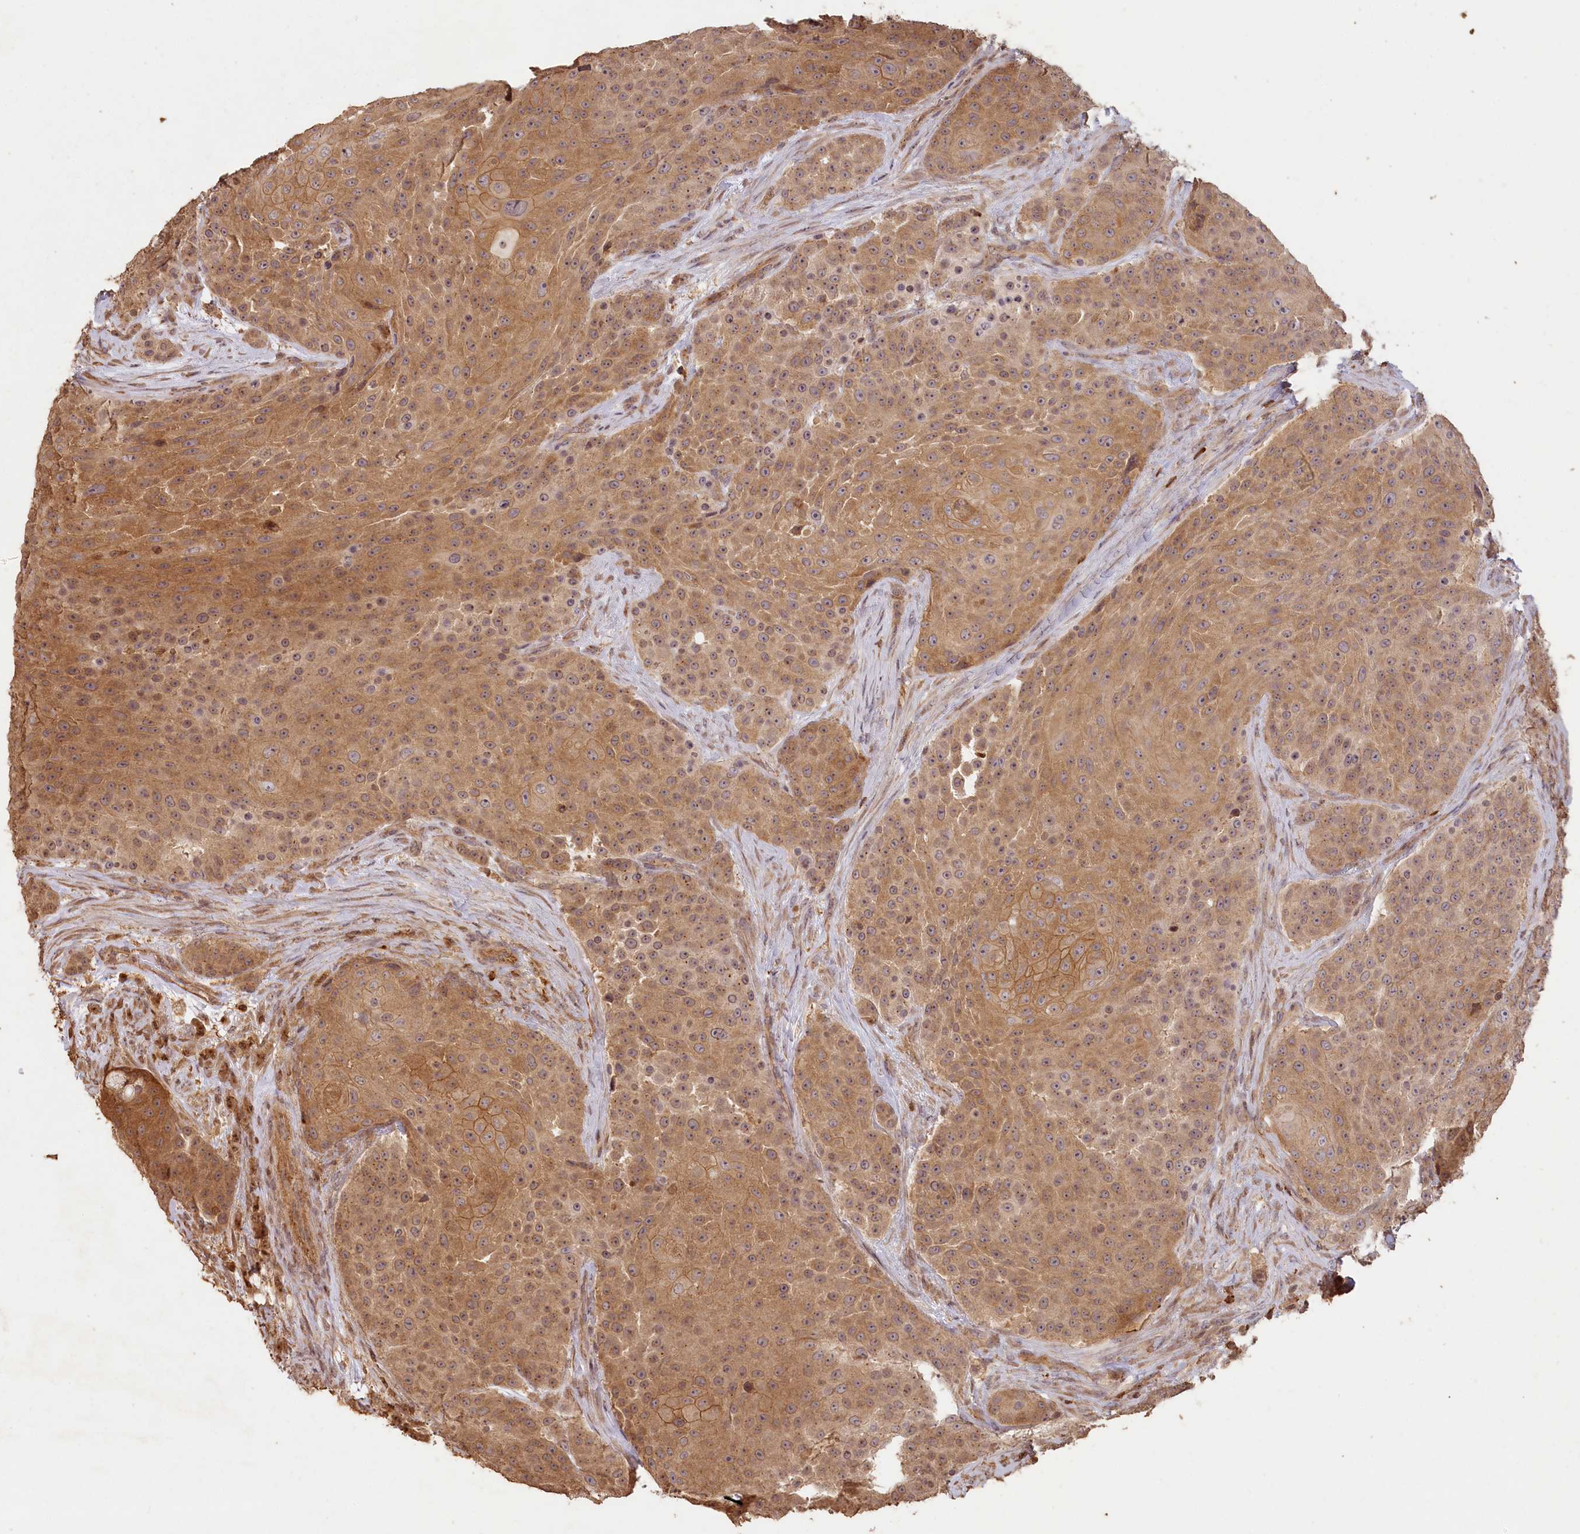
{"staining": {"intensity": "moderate", "quantity": "25%-75%", "location": "cytoplasmic/membranous"}, "tissue": "urothelial cancer", "cell_type": "Tumor cells", "image_type": "cancer", "snomed": [{"axis": "morphology", "description": "Urothelial carcinoma, High grade"}, {"axis": "topography", "description": "Urinary bladder"}], "caption": "Protein expression analysis of human urothelial cancer reveals moderate cytoplasmic/membranous expression in approximately 25%-75% of tumor cells.", "gene": "MADD", "patient": {"sex": "female", "age": 63}}